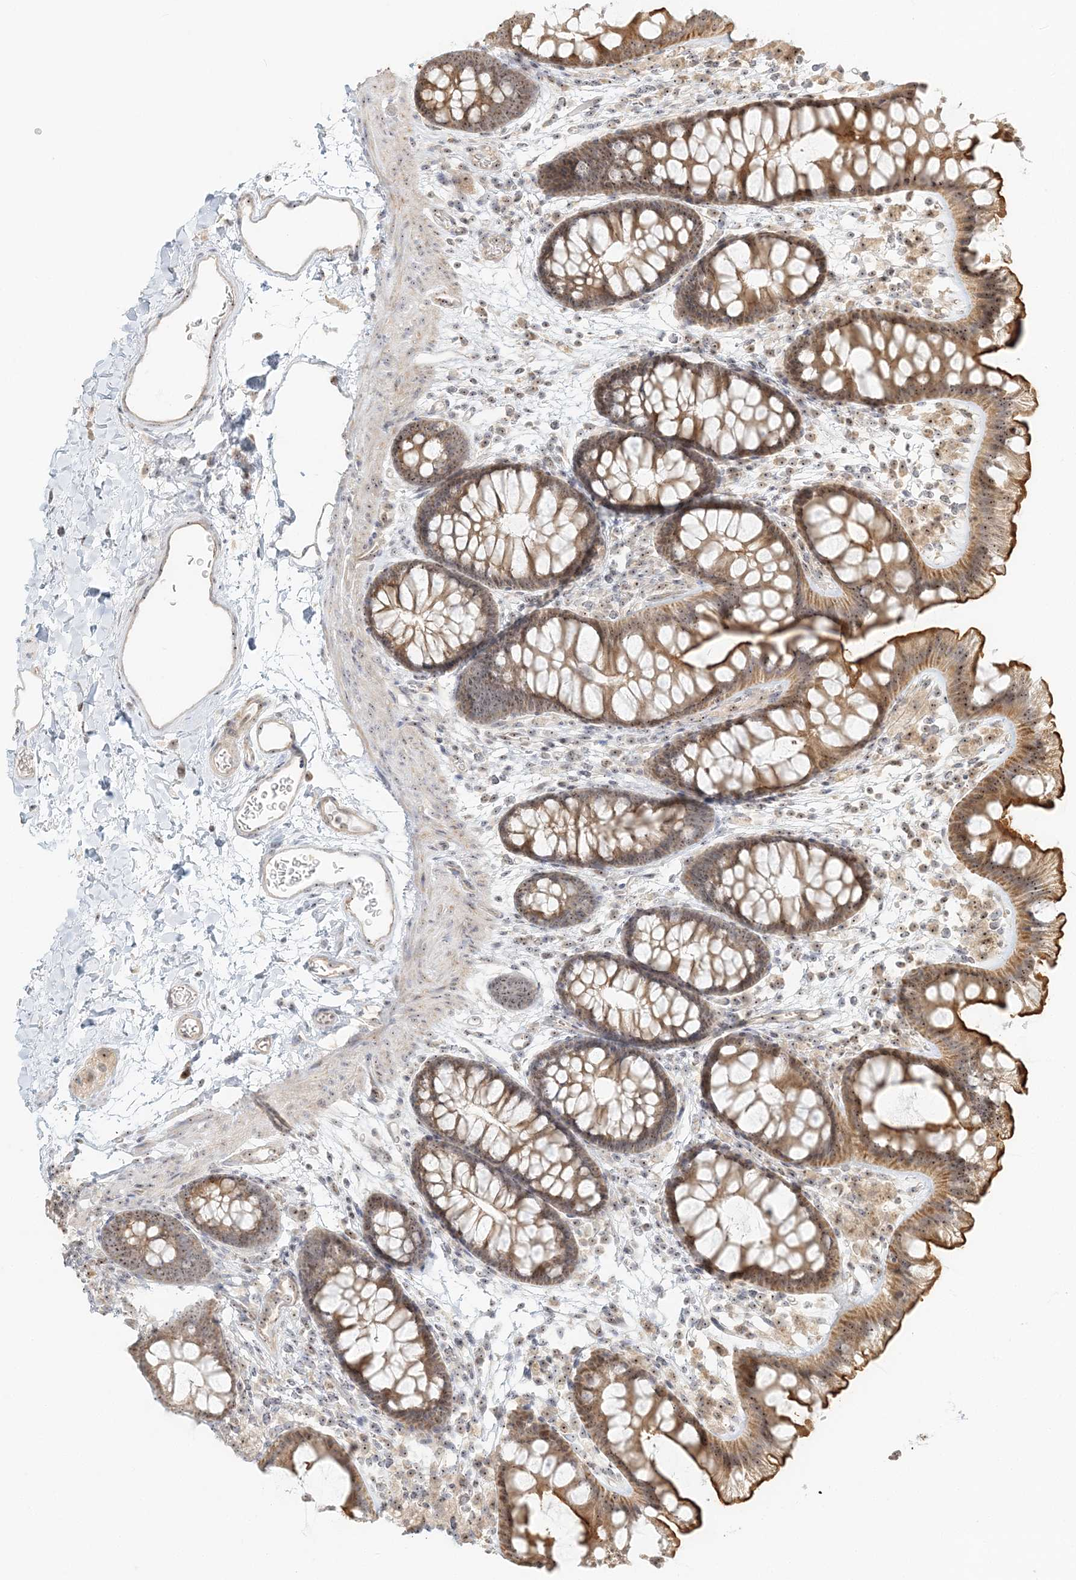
{"staining": {"intensity": "weak", "quantity": ">75%", "location": "cytoplasmic/membranous"}, "tissue": "colon", "cell_type": "Endothelial cells", "image_type": "normal", "snomed": [{"axis": "morphology", "description": "Normal tissue, NOS"}, {"axis": "topography", "description": "Colon"}], "caption": "Protein expression analysis of benign colon exhibits weak cytoplasmic/membranous positivity in about >75% of endothelial cells. (Brightfield microscopy of DAB IHC at high magnification).", "gene": "UBE2F", "patient": {"sex": "female", "age": 62}}